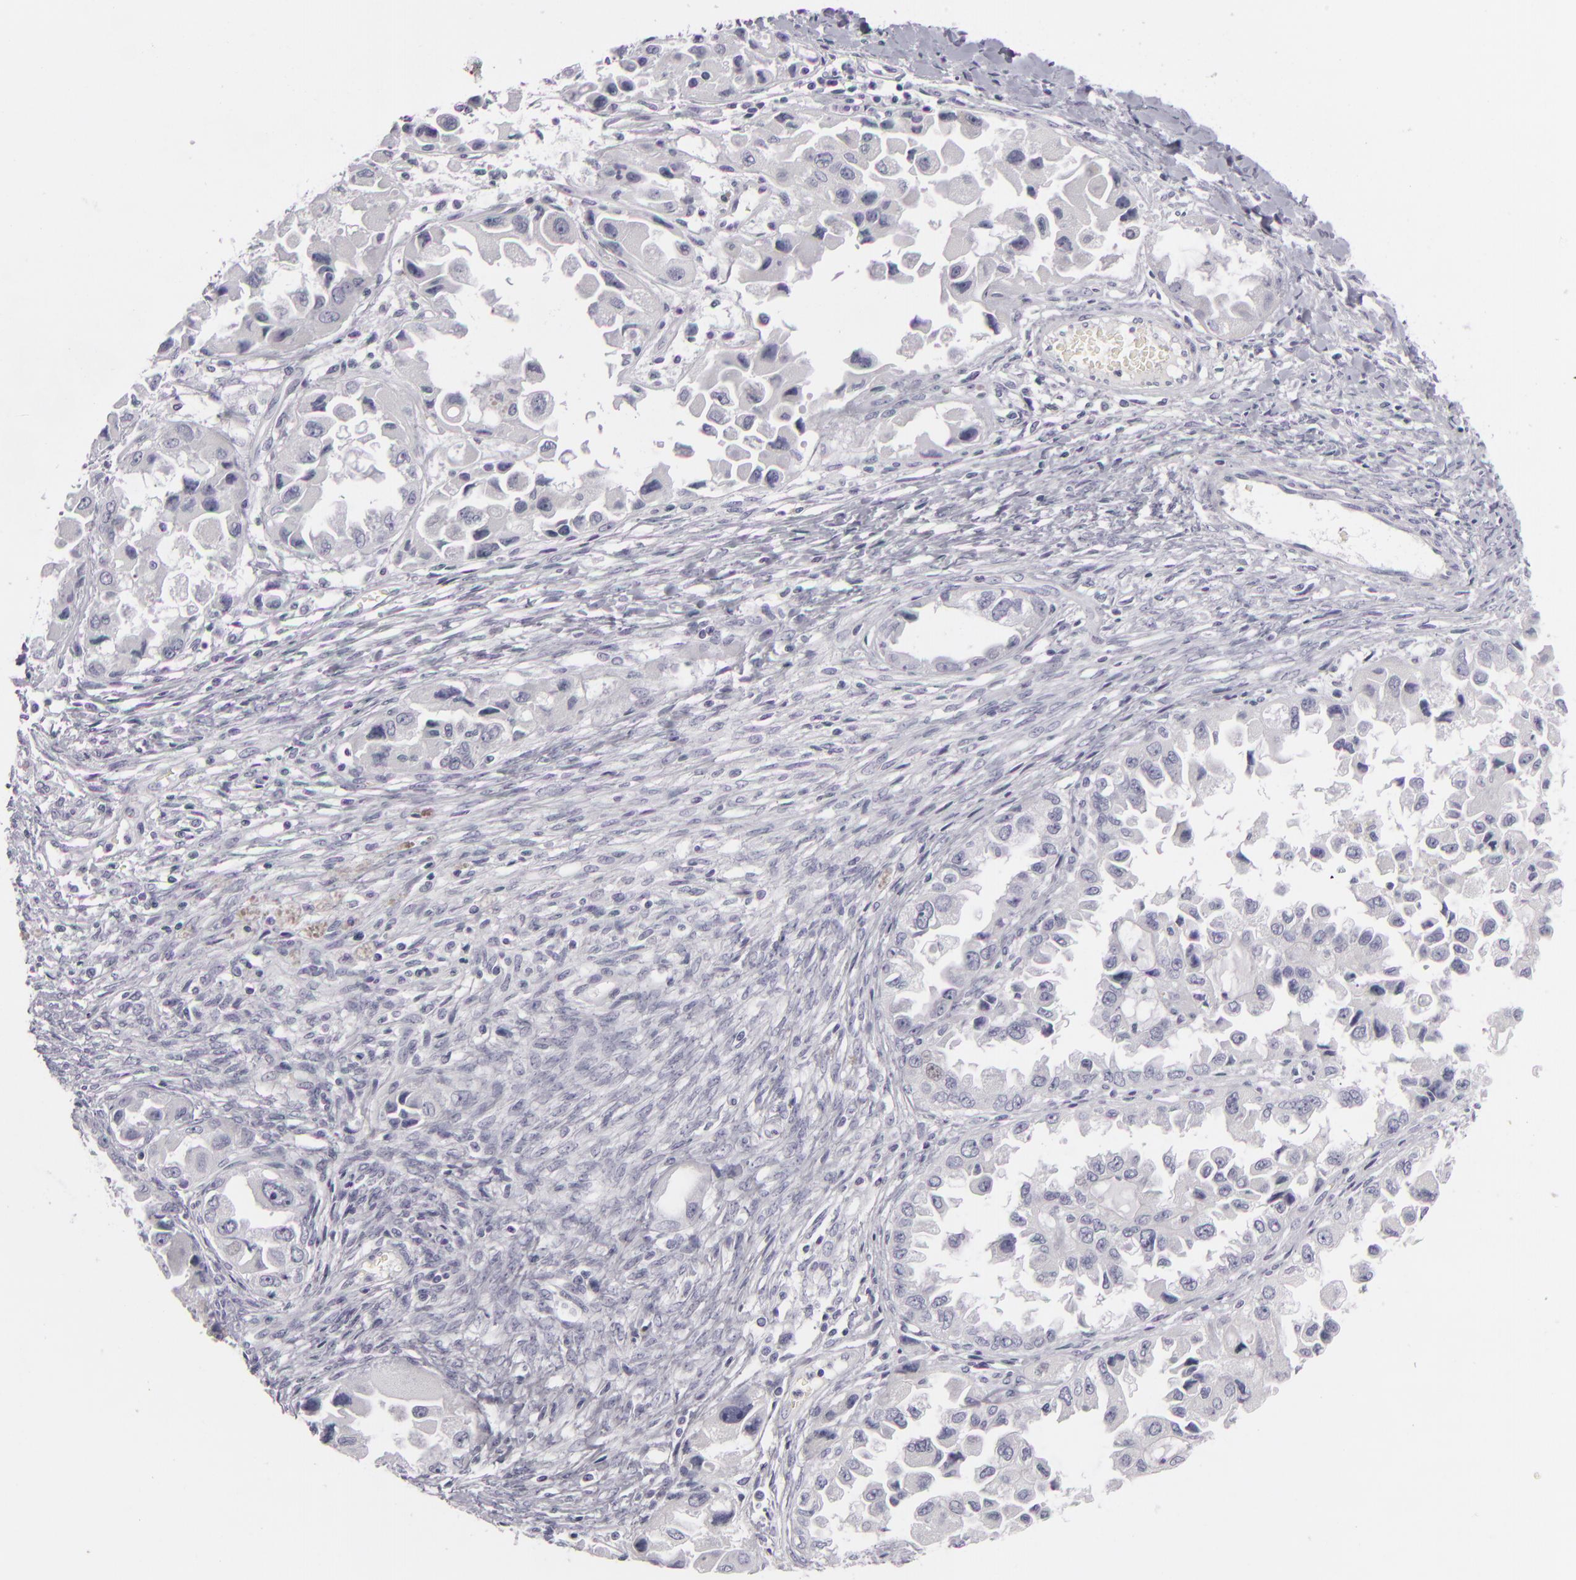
{"staining": {"intensity": "negative", "quantity": "none", "location": "none"}, "tissue": "ovarian cancer", "cell_type": "Tumor cells", "image_type": "cancer", "snomed": [{"axis": "morphology", "description": "Cystadenocarcinoma, serous, NOS"}, {"axis": "topography", "description": "Ovary"}], "caption": "Immunohistochemistry (IHC) of human serous cystadenocarcinoma (ovarian) displays no positivity in tumor cells.", "gene": "CDX2", "patient": {"sex": "female", "age": 84}}